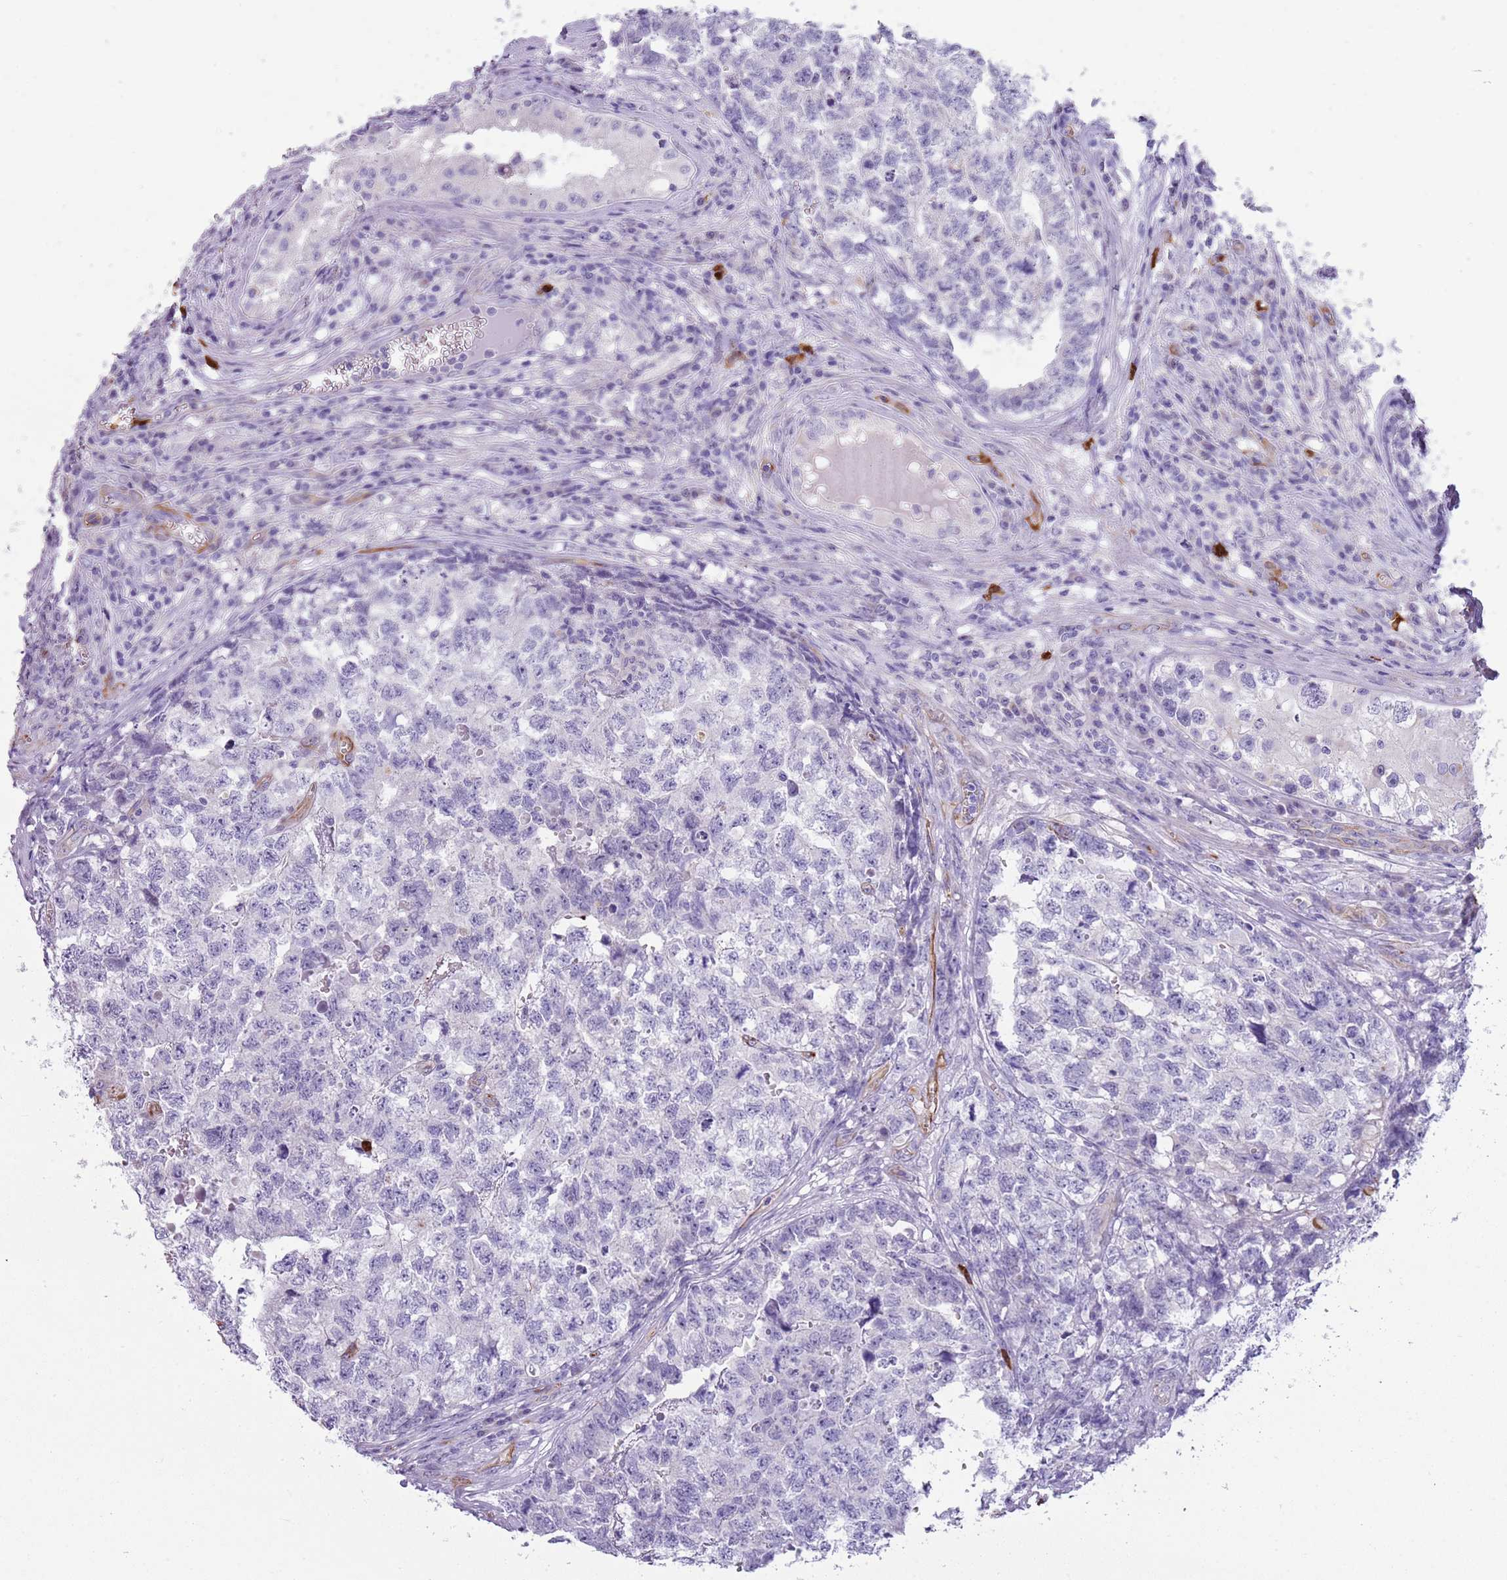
{"staining": {"intensity": "negative", "quantity": "none", "location": "none"}, "tissue": "testis cancer", "cell_type": "Tumor cells", "image_type": "cancer", "snomed": [{"axis": "morphology", "description": "Carcinoma, Embryonal, NOS"}, {"axis": "topography", "description": "Testis"}], "caption": "IHC of human testis embryonal carcinoma demonstrates no staining in tumor cells.", "gene": "TSGA13", "patient": {"sex": "male", "age": 31}}